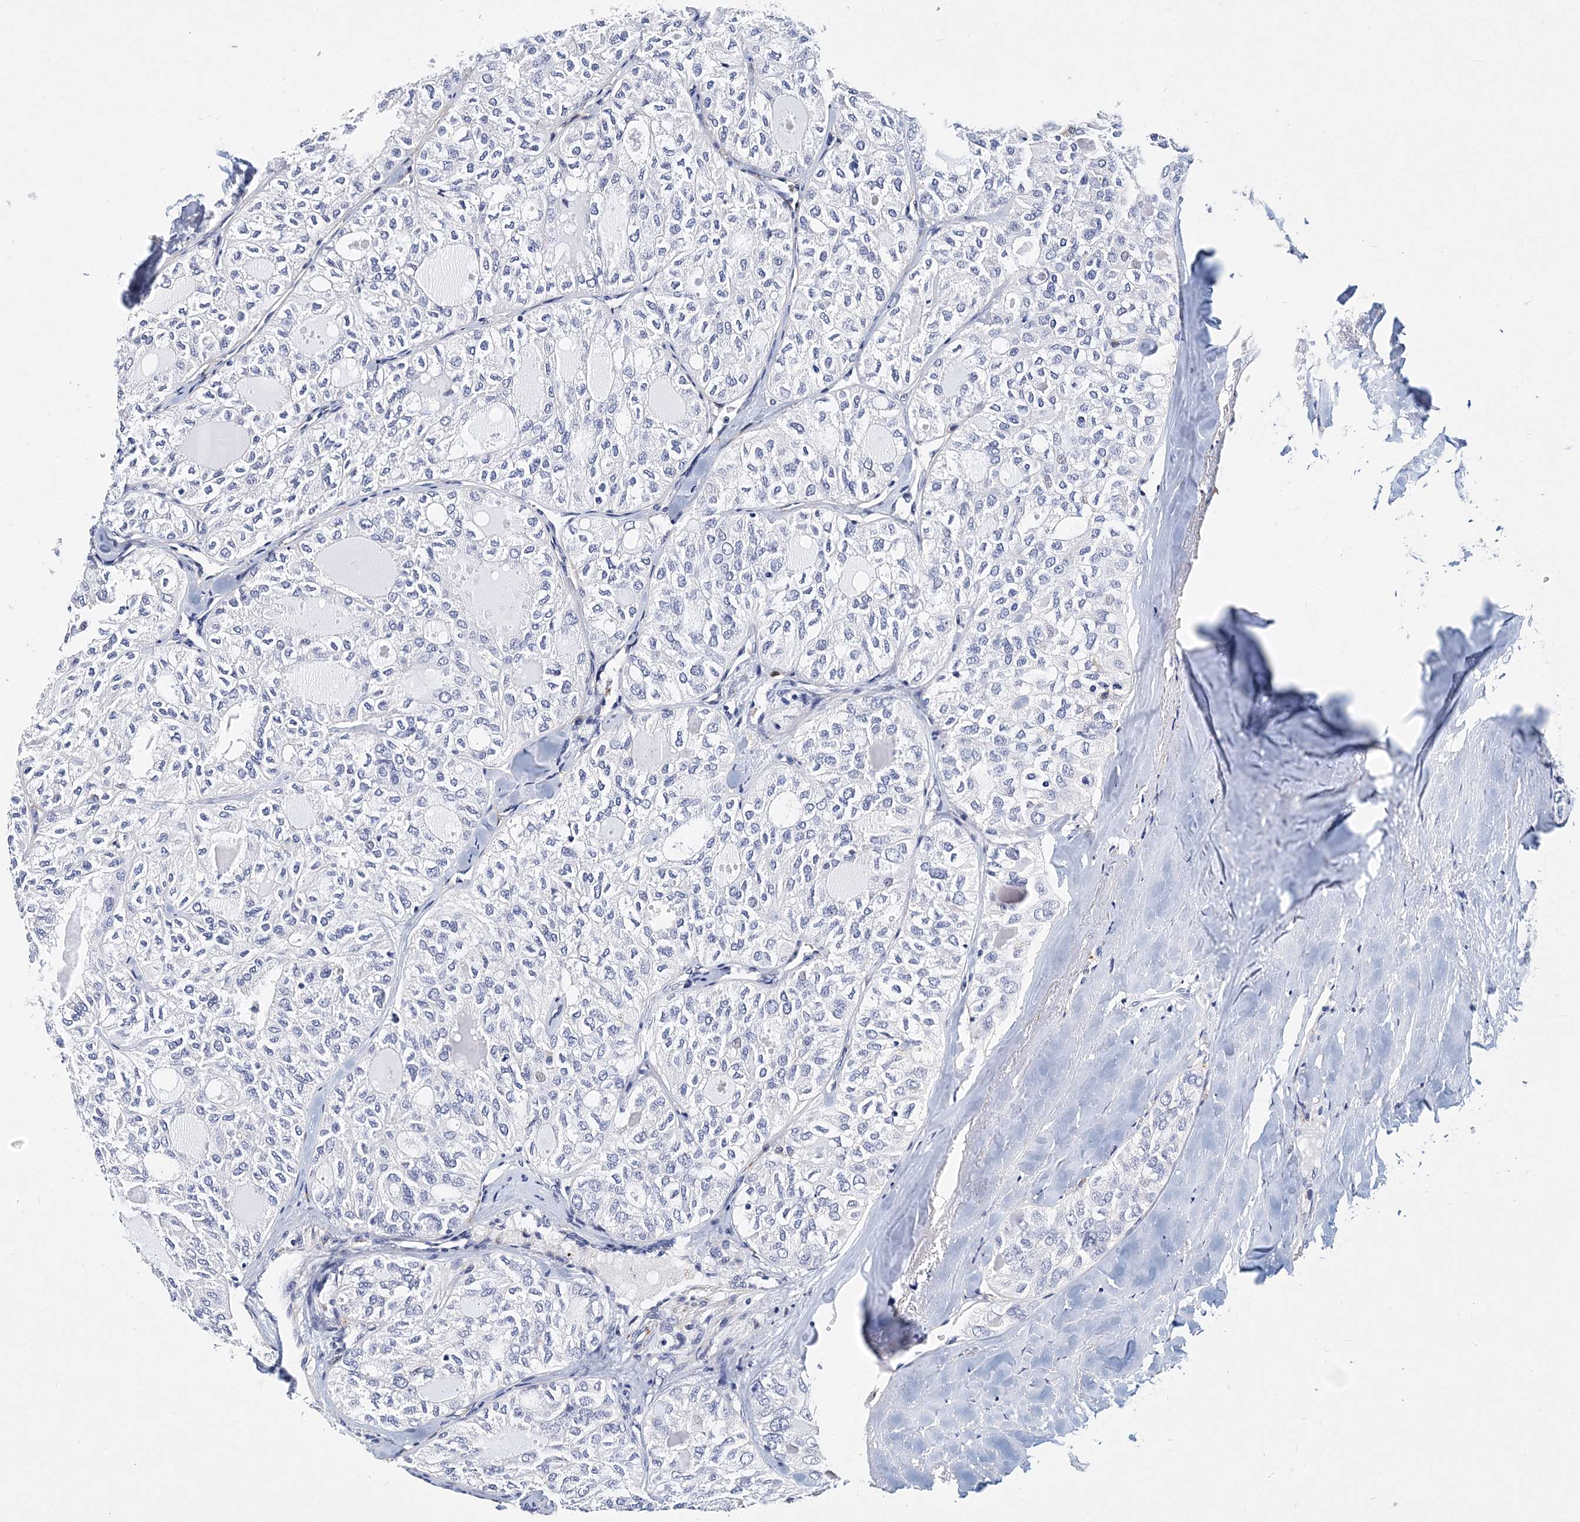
{"staining": {"intensity": "negative", "quantity": "none", "location": "none"}, "tissue": "thyroid cancer", "cell_type": "Tumor cells", "image_type": "cancer", "snomed": [{"axis": "morphology", "description": "Follicular adenoma carcinoma, NOS"}, {"axis": "topography", "description": "Thyroid gland"}], "caption": "The micrograph demonstrates no significant expression in tumor cells of thyroid cancer (follicular adenoma carcinoma). The staining is performed using DAB brown chromogen with nuclei counter-stained in using hematoxylin.", "gene": "ITGA2B", "patient": {"sex": "male", "age": 75}}